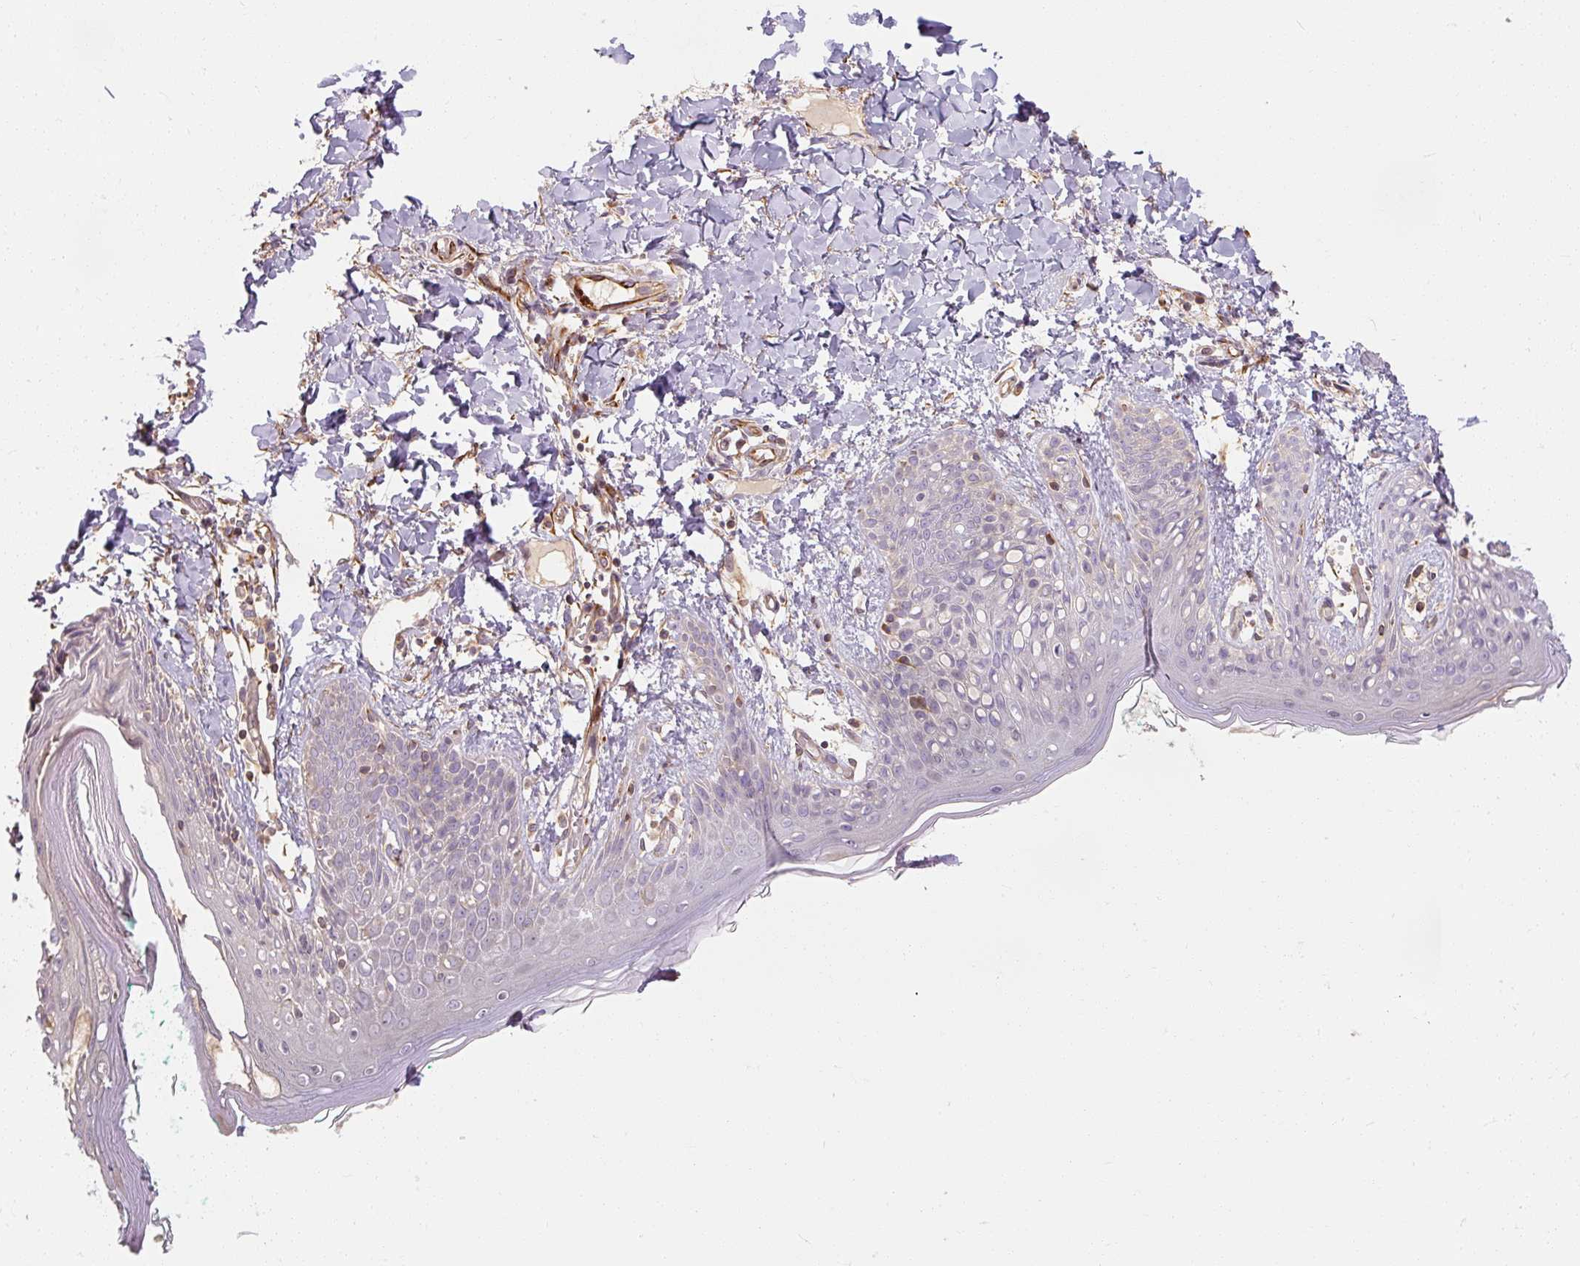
{"staining": {"intensity": "moderate", "quantity": ">75%", "location": "cytoplasmic/membranous"}, "tissue": "skin", "cell_type": "Fibroblasts", "image_type": "normal", "snomed": [{"axis": "morphology", "description": "Normal tissue, NOS"}, {"axis": "topography", "description": "Skin"}], "caption": "DAB immunohistochemical staining of benign human skin displays moderate cytoplasmic/membranous protein staining in about >75% of fibroblasts.", "gene": "RB1CC1", "patient": {"sex": "male", "age": 16}}